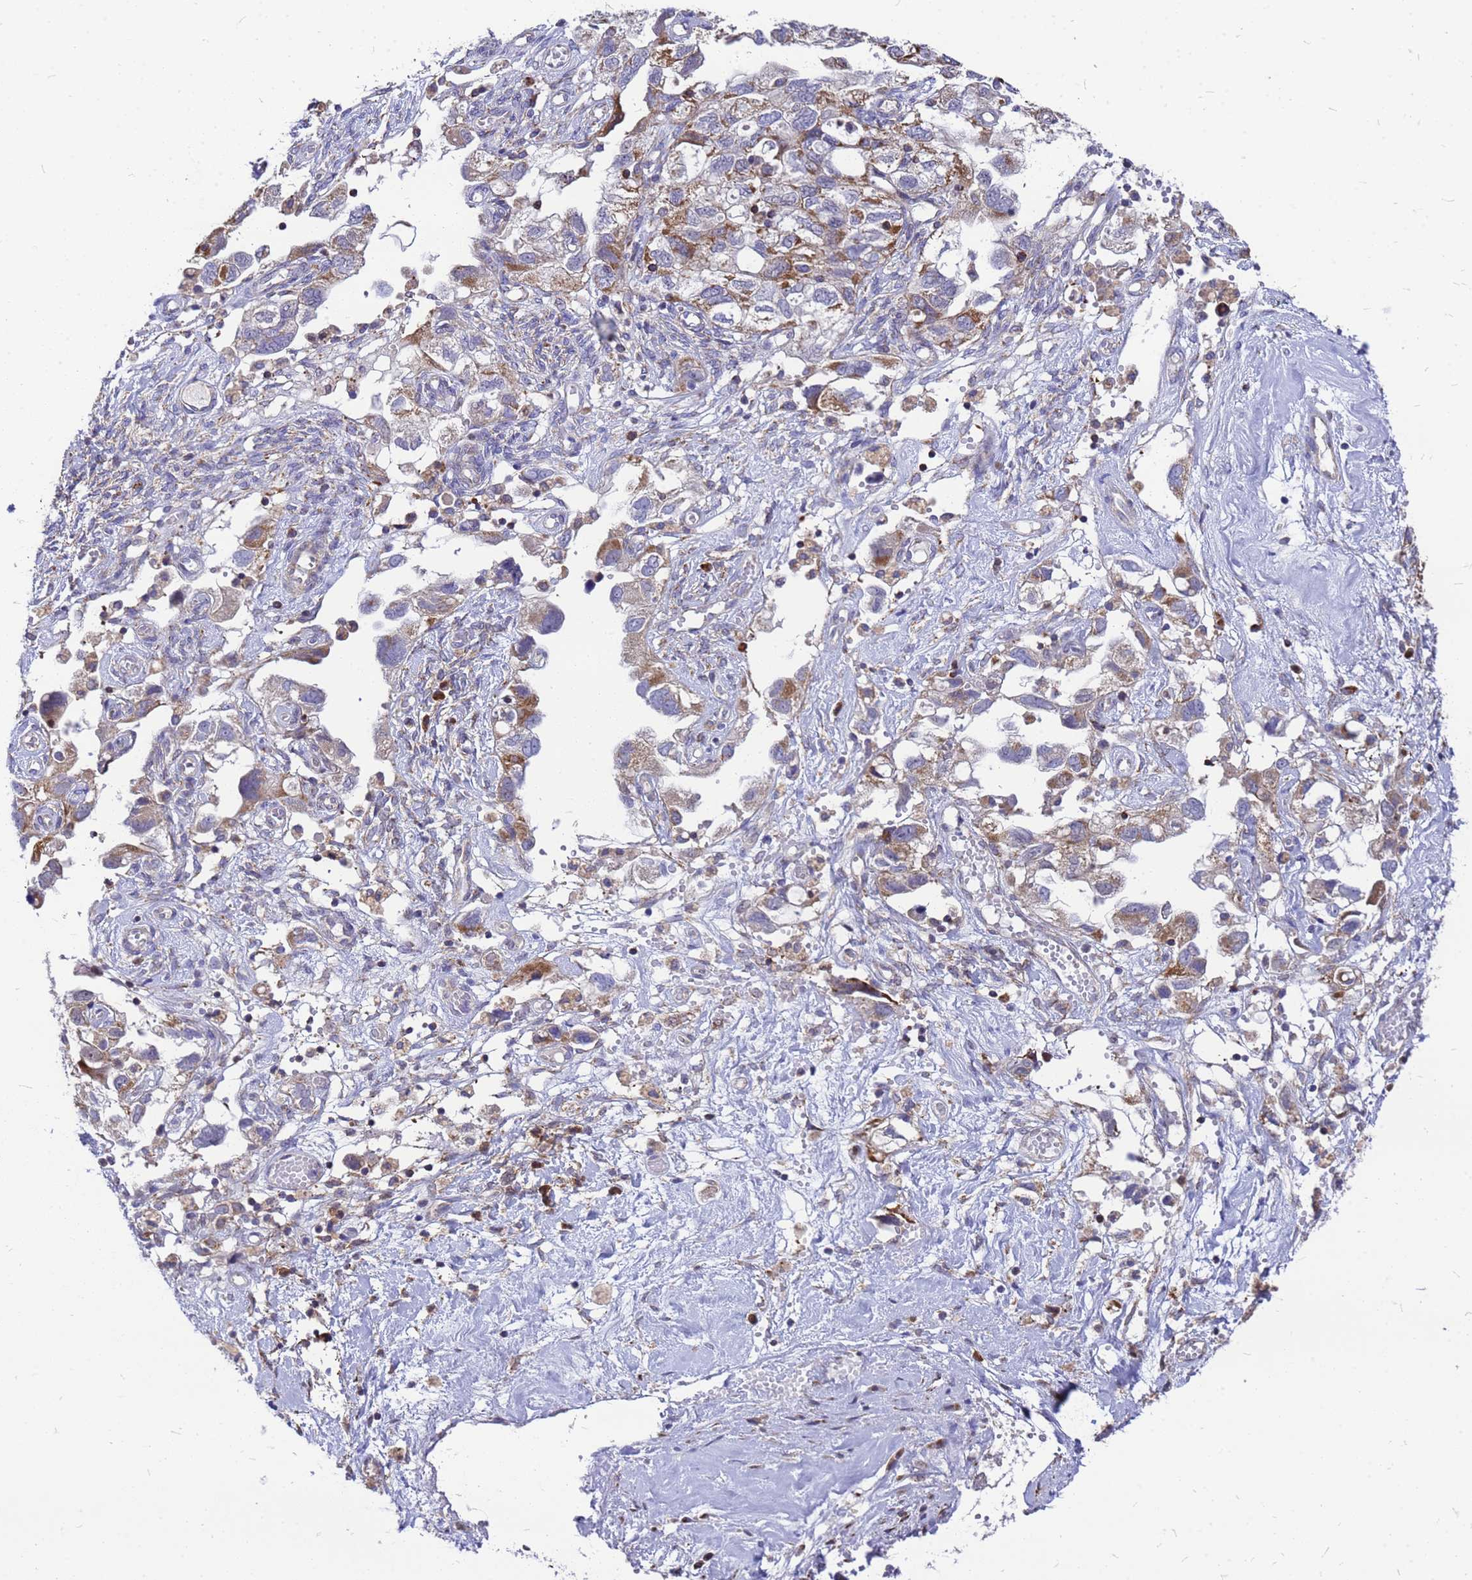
{"staining": {"intensity": "moderate", "quantity": "25%-75%", "location": "cytoplasmic/membranous"}, "tissue": "ovarian cancer", "cell_type": "Tumor cells", "image_type": "cancer", "snomed": [{"axis": "morphology", "description": "Carcinoma, NOS"}, {"axis": "morphology", "description": "Cystadenocarcinoma, serous, NOS"}, {"axis": "topography", "description": "Ovary"}], "caption": "Moderate cytoplasmic/membranous expression is appreciated in approximately 25%-75% of tumor cells in carcinoma (ovarian). Nuclei are stained in blue.", "gene": "CMC4", "patient": {"sex": "female", "age": 69}}